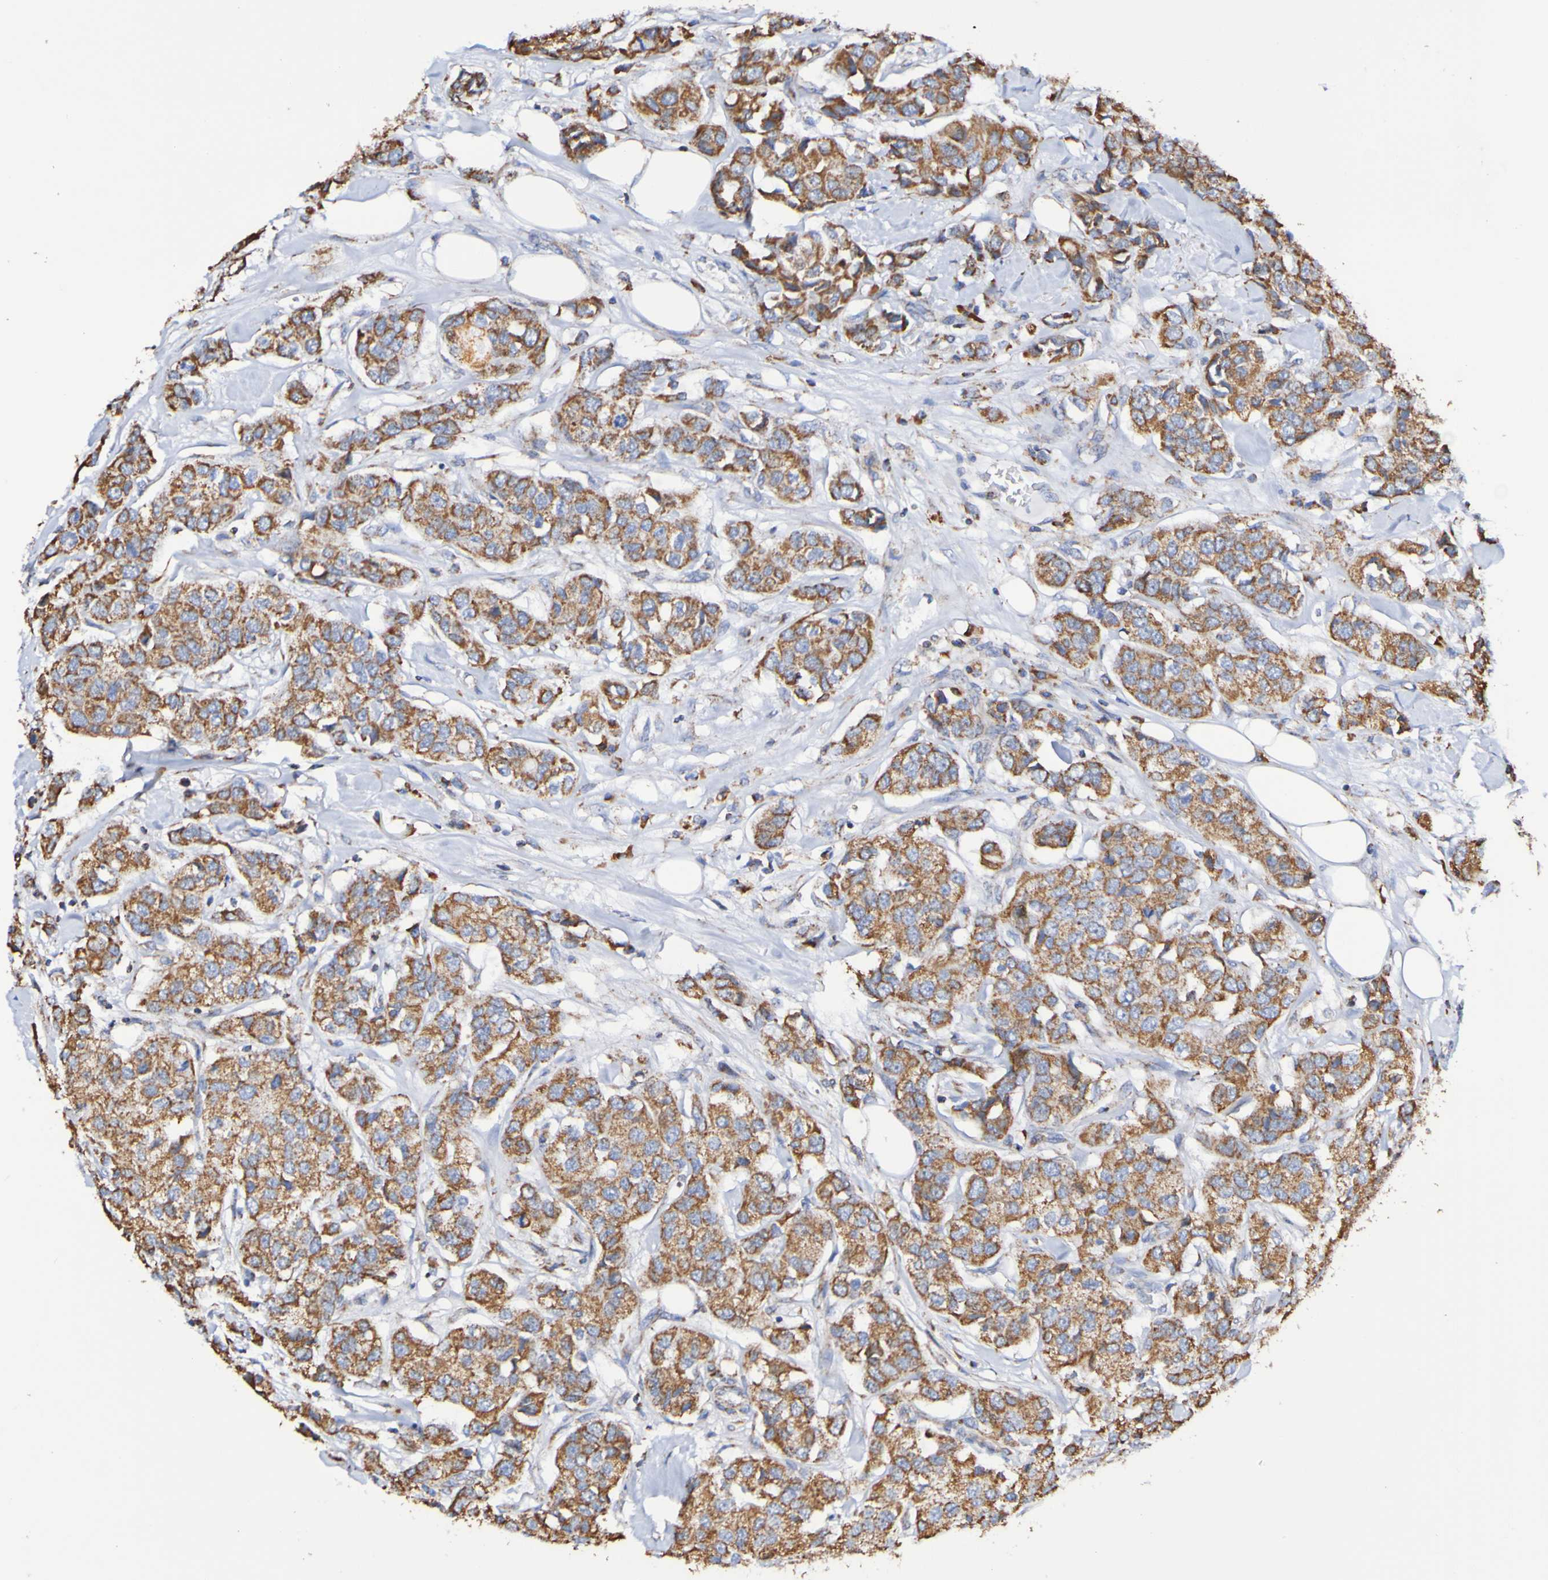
{"staining": {"intensity": "strong", "quantity": ">75%", "location": "cytoplasmic/membranous"}, "tissue": "breast cancer", "cell_type": "Tumor cells", "image_type": "cancer", "snomed": [{"axis": "morphology", "description": "Duct carcinoma"}, {"axis": "topography", "description": "Breast"}], "caption": "Protein analysis of breast infiltrating ductal carcinoma tissue displays strong cytoplasmic/membranous positivity in approximately >75% of tumor cells. (Stains: DAB (3,3'-diaminobenzidine) in brown, nuclei in blue, Microscopy: brightfield microscopy at high magnification).", "gene": "IL18R1", "patient": {"sex": "female", "age": 80}}